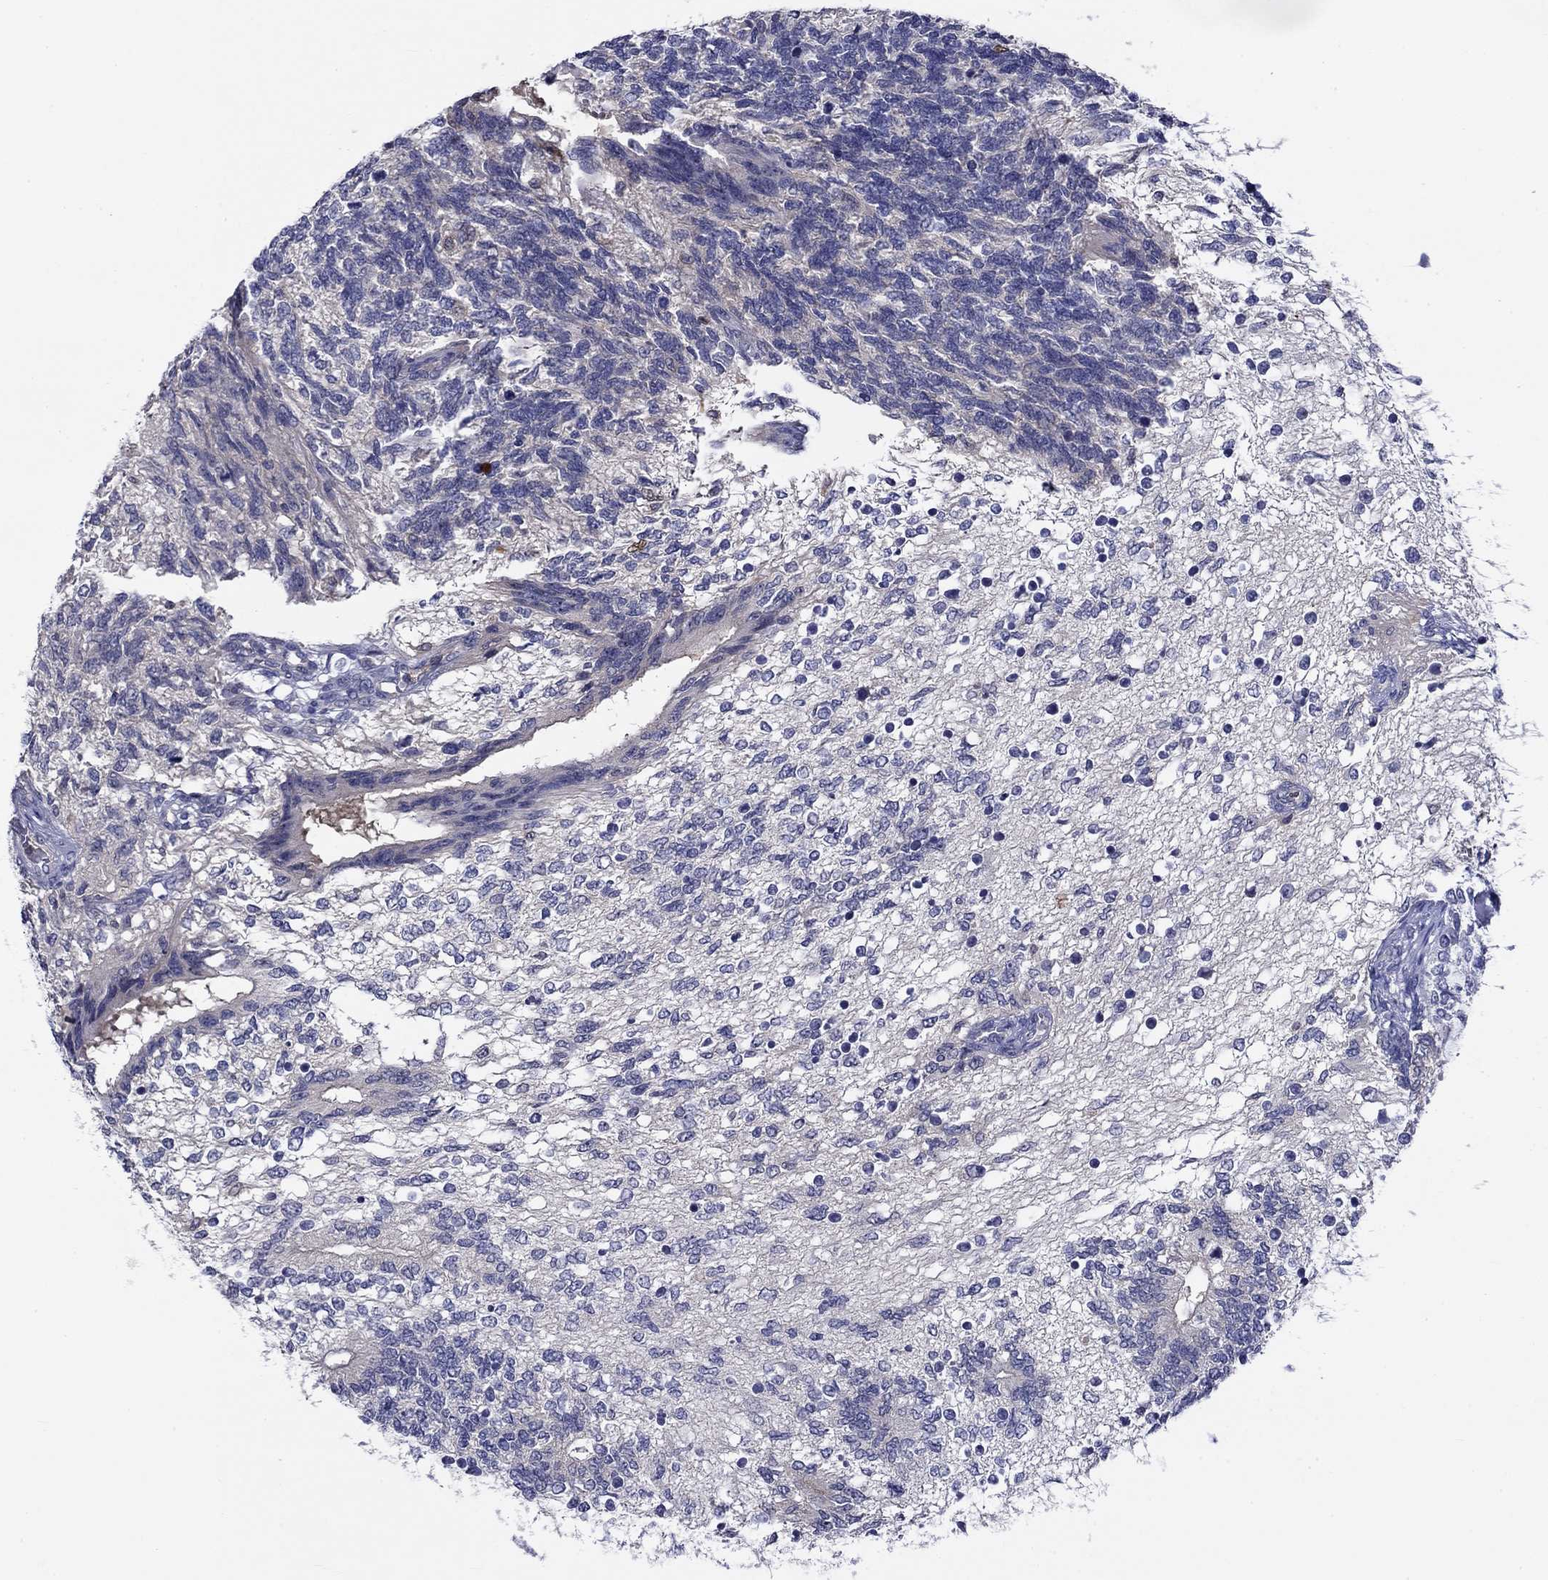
{"staining": {"intensity": "negative", "quantity": "none", "location": "none"}, "tissue": "testis cancer", "cell_type": "Tumor cells", "image_type": "cancer", "snomed": [{"axis": "morphology", "description": "Seminoma, NOS"}, {"axis": "morphology", "description": "Carcinoma, Embryonal, NOS"}, {"axis": "topography", "description": "Testis"}], "caption": "Immunohistochemistry histopathology image of neoplastic tissue: testis cancer (embryonal carcinoma) stained with DAB reveals no significant protein staining in tumor cells.", "gene": "POU2F2", "patient": {"sex": "male", "age": 41}}